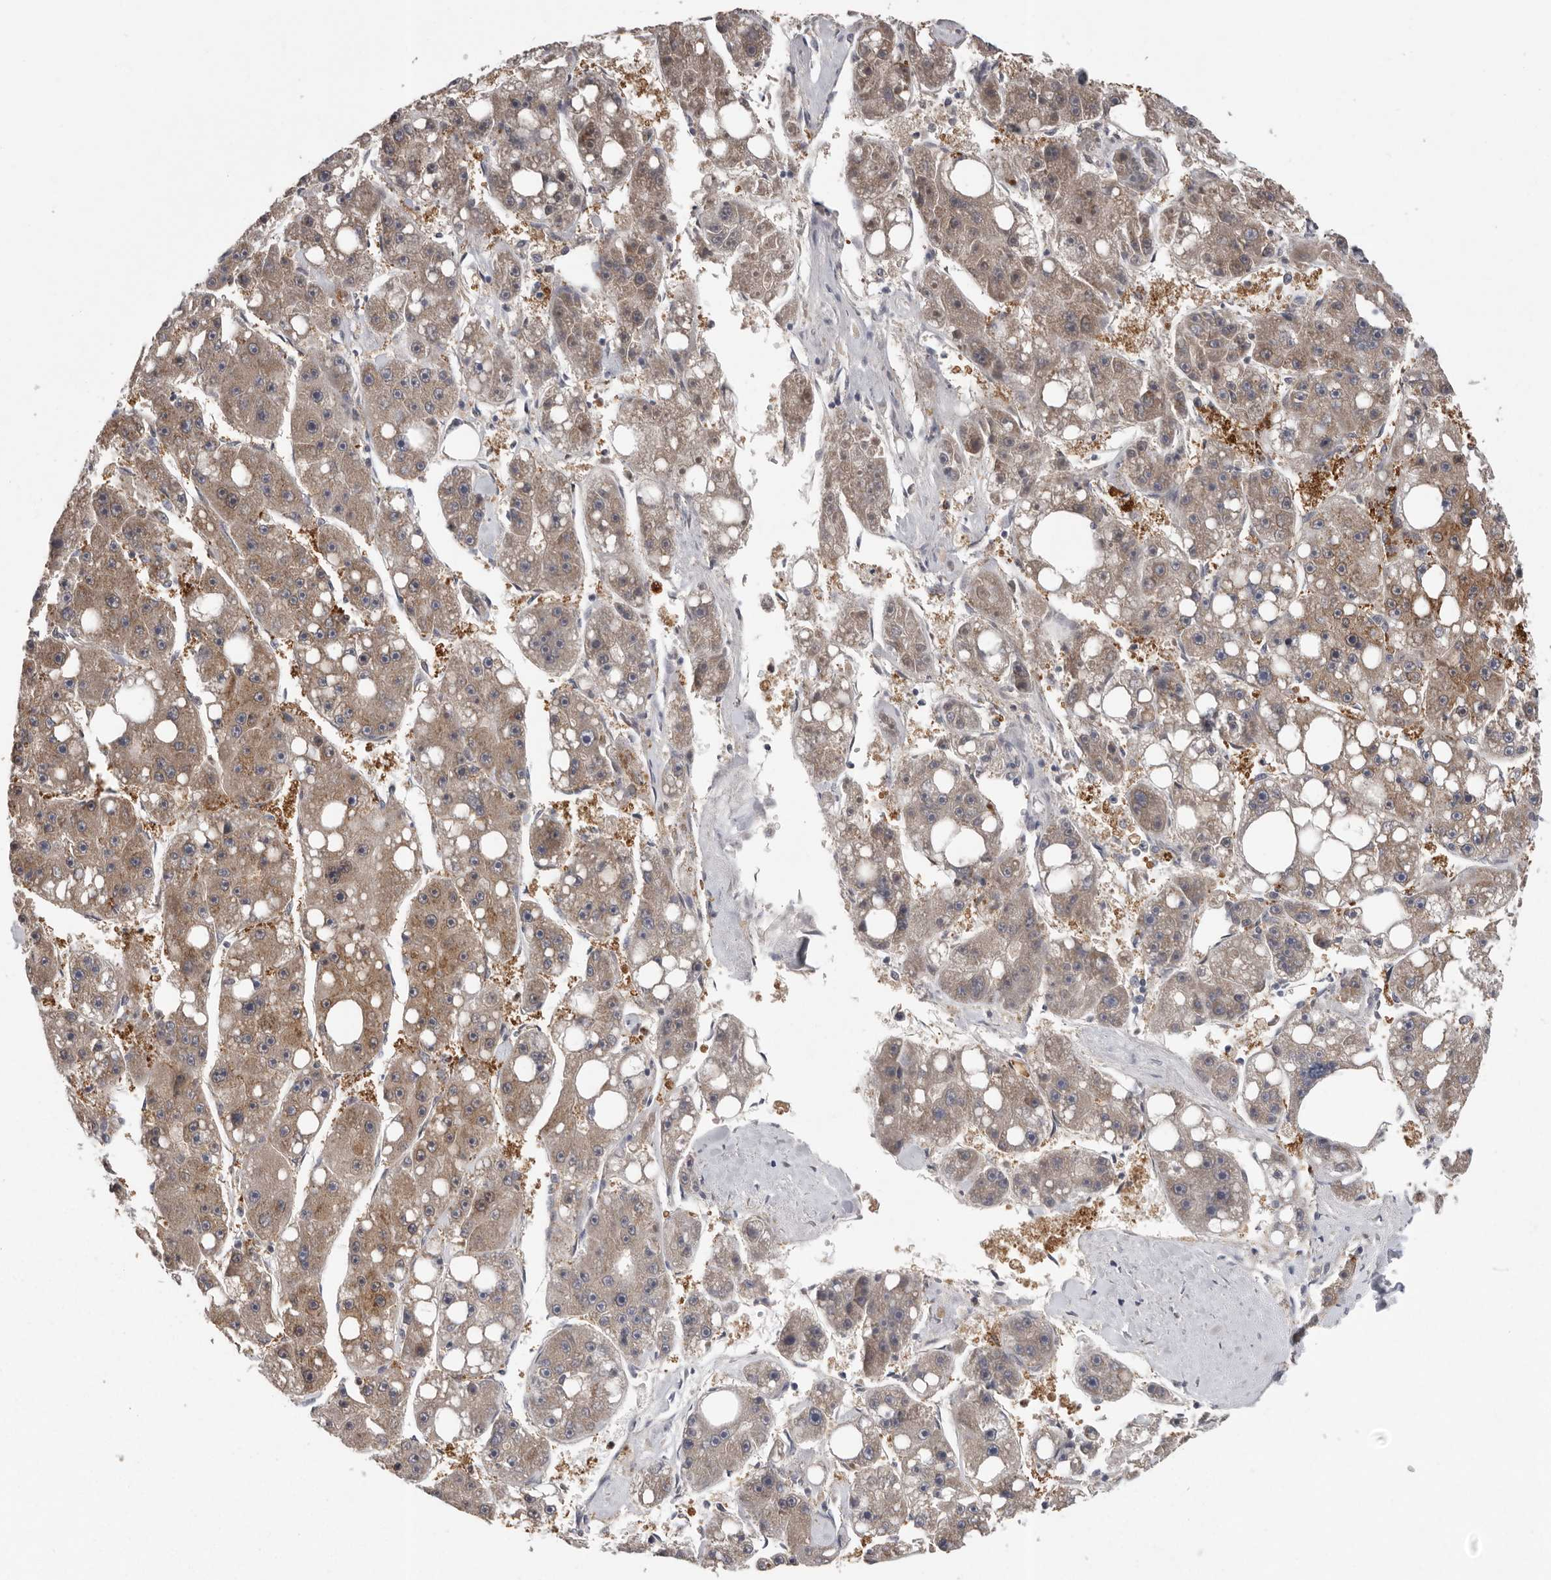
{"staining": {"intensity": "moderate", "quantity": ">75%", "location": "cytoplasmic/membranous"}, "tissue": "liver cancer", "cell_type": "Tumor cells", "image_type": "cancer", "snomed": [{"axis": "morphology", "description": "Carcinoma, Hepatocellular, NOS"}, {"axis": "topography", "description": "Liver"}], "caption": "An immunohistochemistry (IHC) histopathology image of neoplastic tissue is shown. Protein staining in brown shows moderate cytoplasmic/membranous positivity in hepatocellular carcinoma (liver) within tumor cells.", "gene": "RALGPS2", "patient": {"sex": "female", "age": 61}}